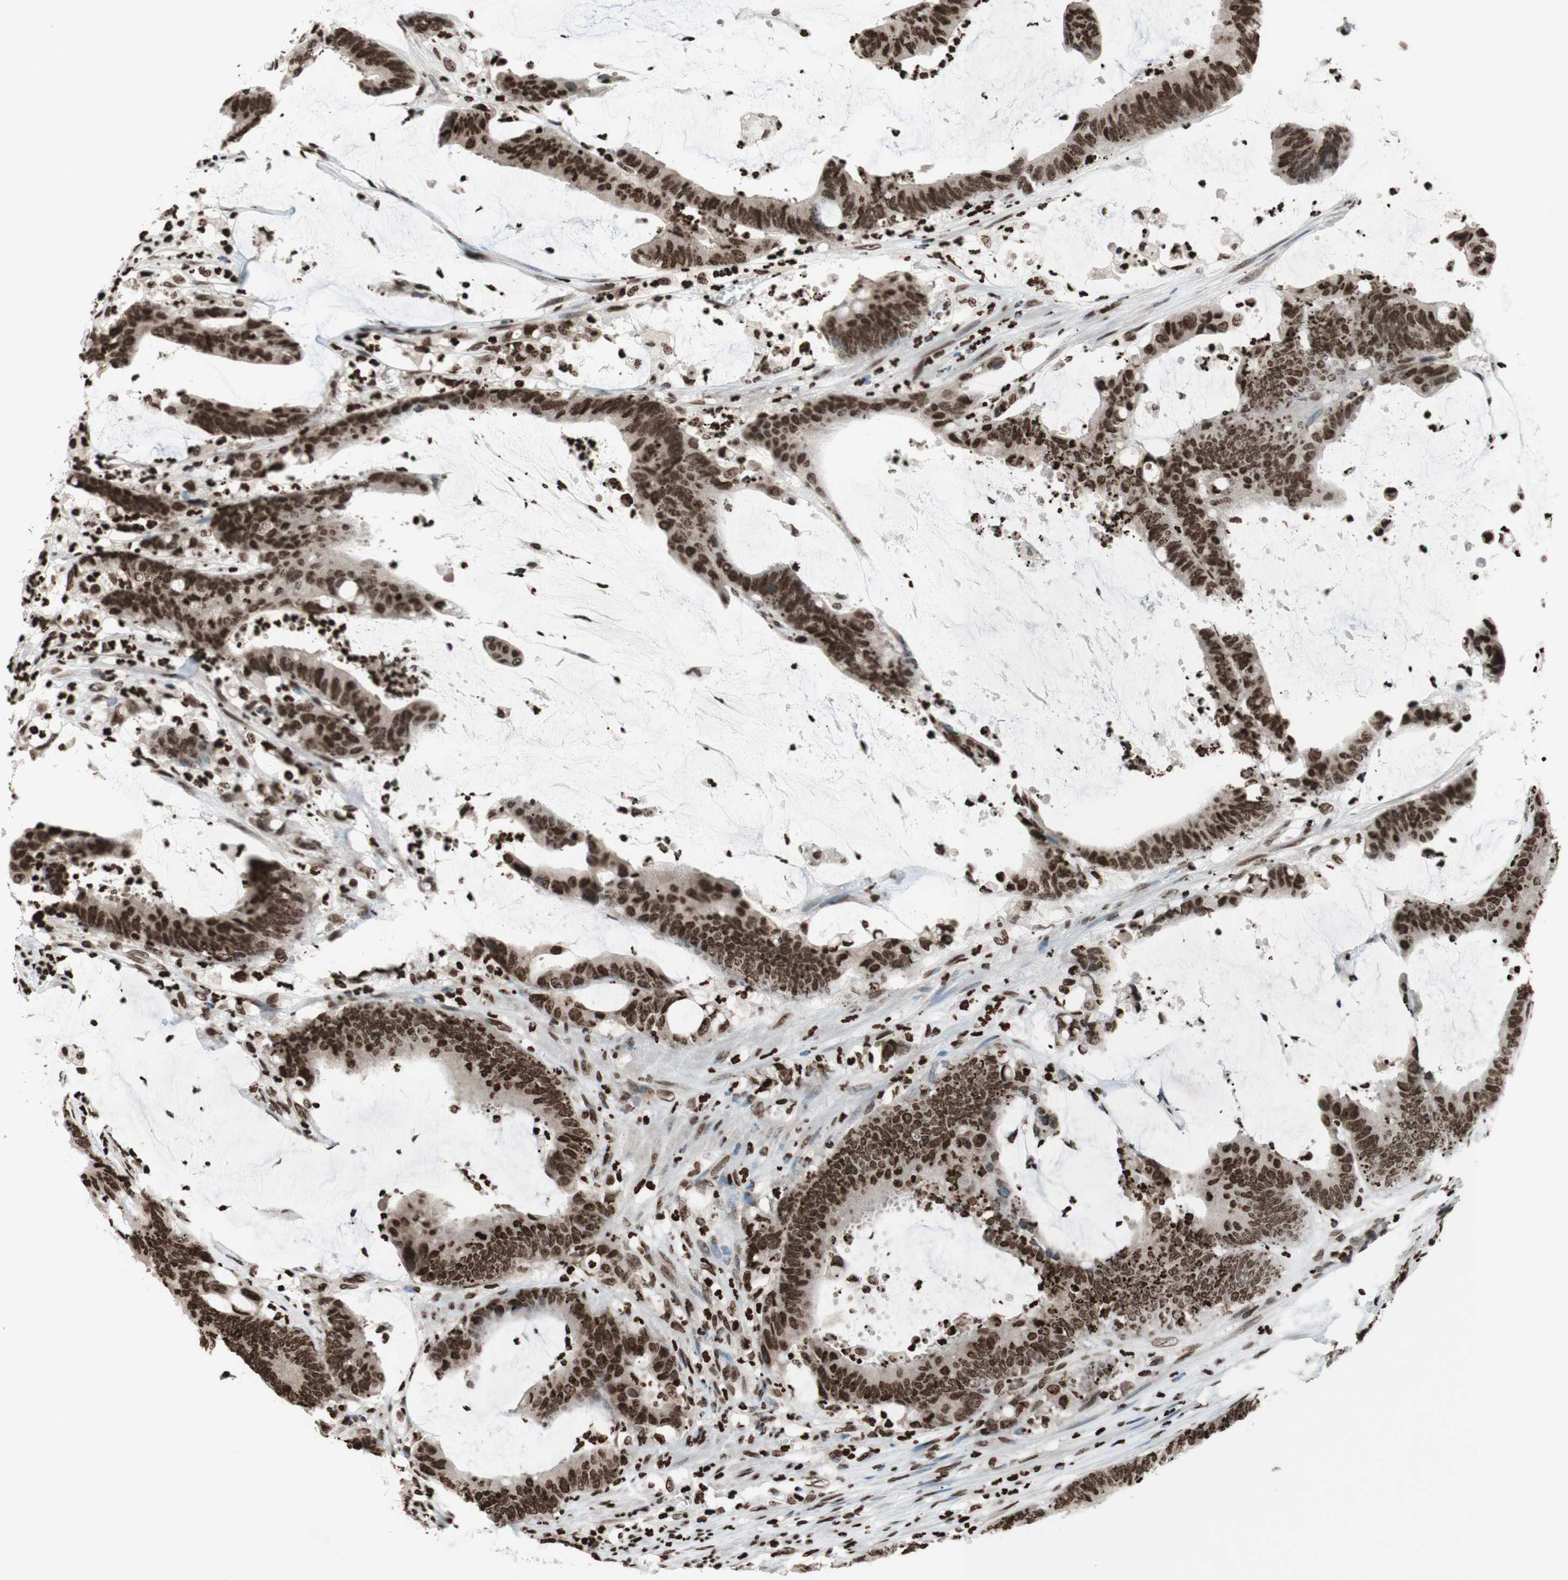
{"staining": {"intensity": "strong", "quantity": ">75%", "location": "nuclear"}, "tissue": "colorectal cancer", "cell_type": "Tumor cells", "image_type": "cancer", "snomed": [{"axis": "morphology", "description": "Adenocarcinoma, NOS"}, {"axis": "topography", "description": "Rectum"}], "caption": "Immunohistochemical staining of colorectal adenocarcinoma demonstrates high levels of strong nuclear positivity in approximately >75% of tumor cells.", "gene": "NCOA3", "patient": {"sex": "female", "age": 66}}